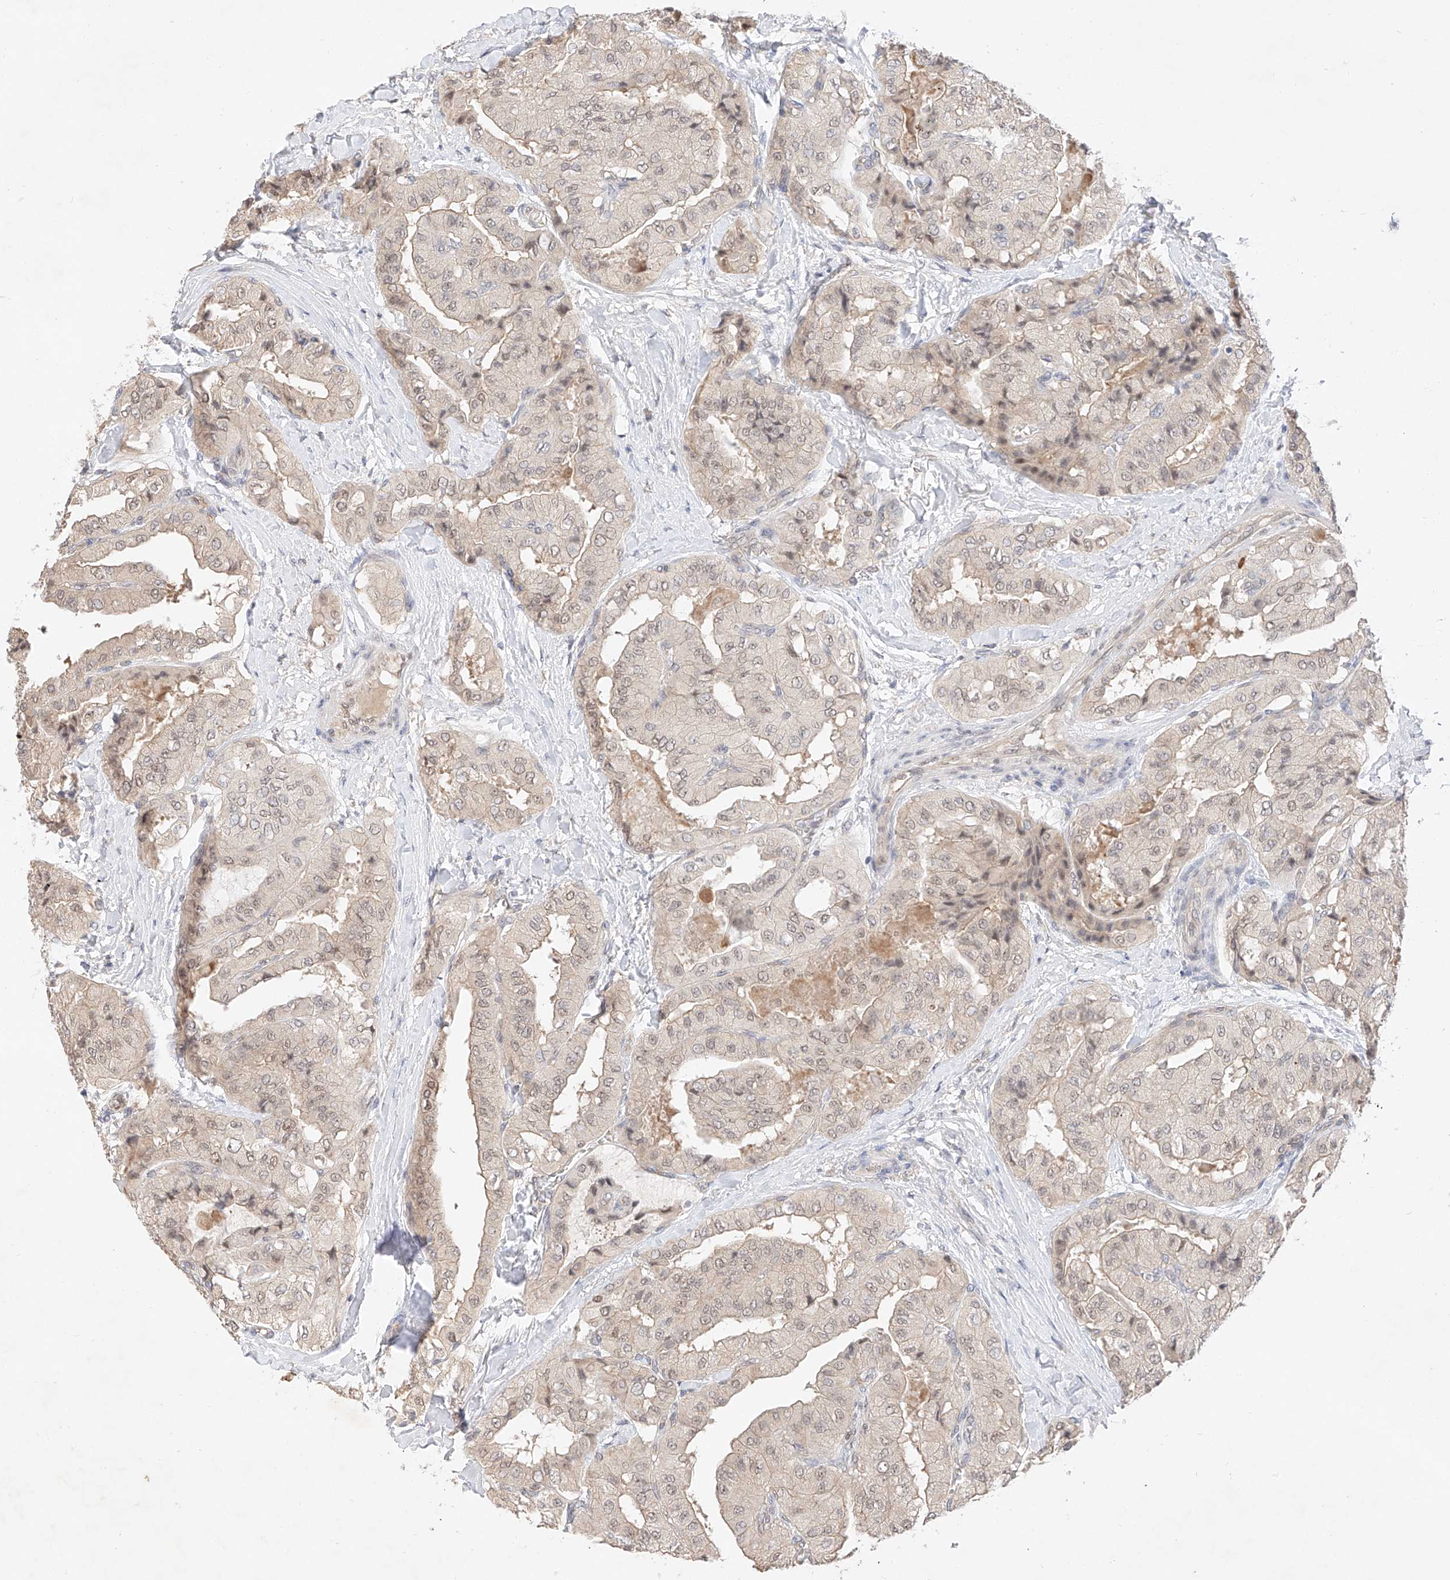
{"staining": {"intensity": "weak", "quantity": "25%-75%", "location": "cytoplasmic/membranous,nuclear"}, "tissue": "thyroid cancer", "cell_type": "Tumor cells", "image_type": "cancer", "snomed": [{"axis": "morphology", "description": "Papillary adenocarcinoma, NOS"}, {"axis": "topography", "description": "Thyroid gland"}], "caption": "Immunohistochemical staining of human thyroid cancer displays low levels of weak cytoplasmic/membranous and nuclear protein staining in about 25%-75% of tumor cells.", "gene": "IL22RA2", "patient": {"sex": "female", "age": 59}}